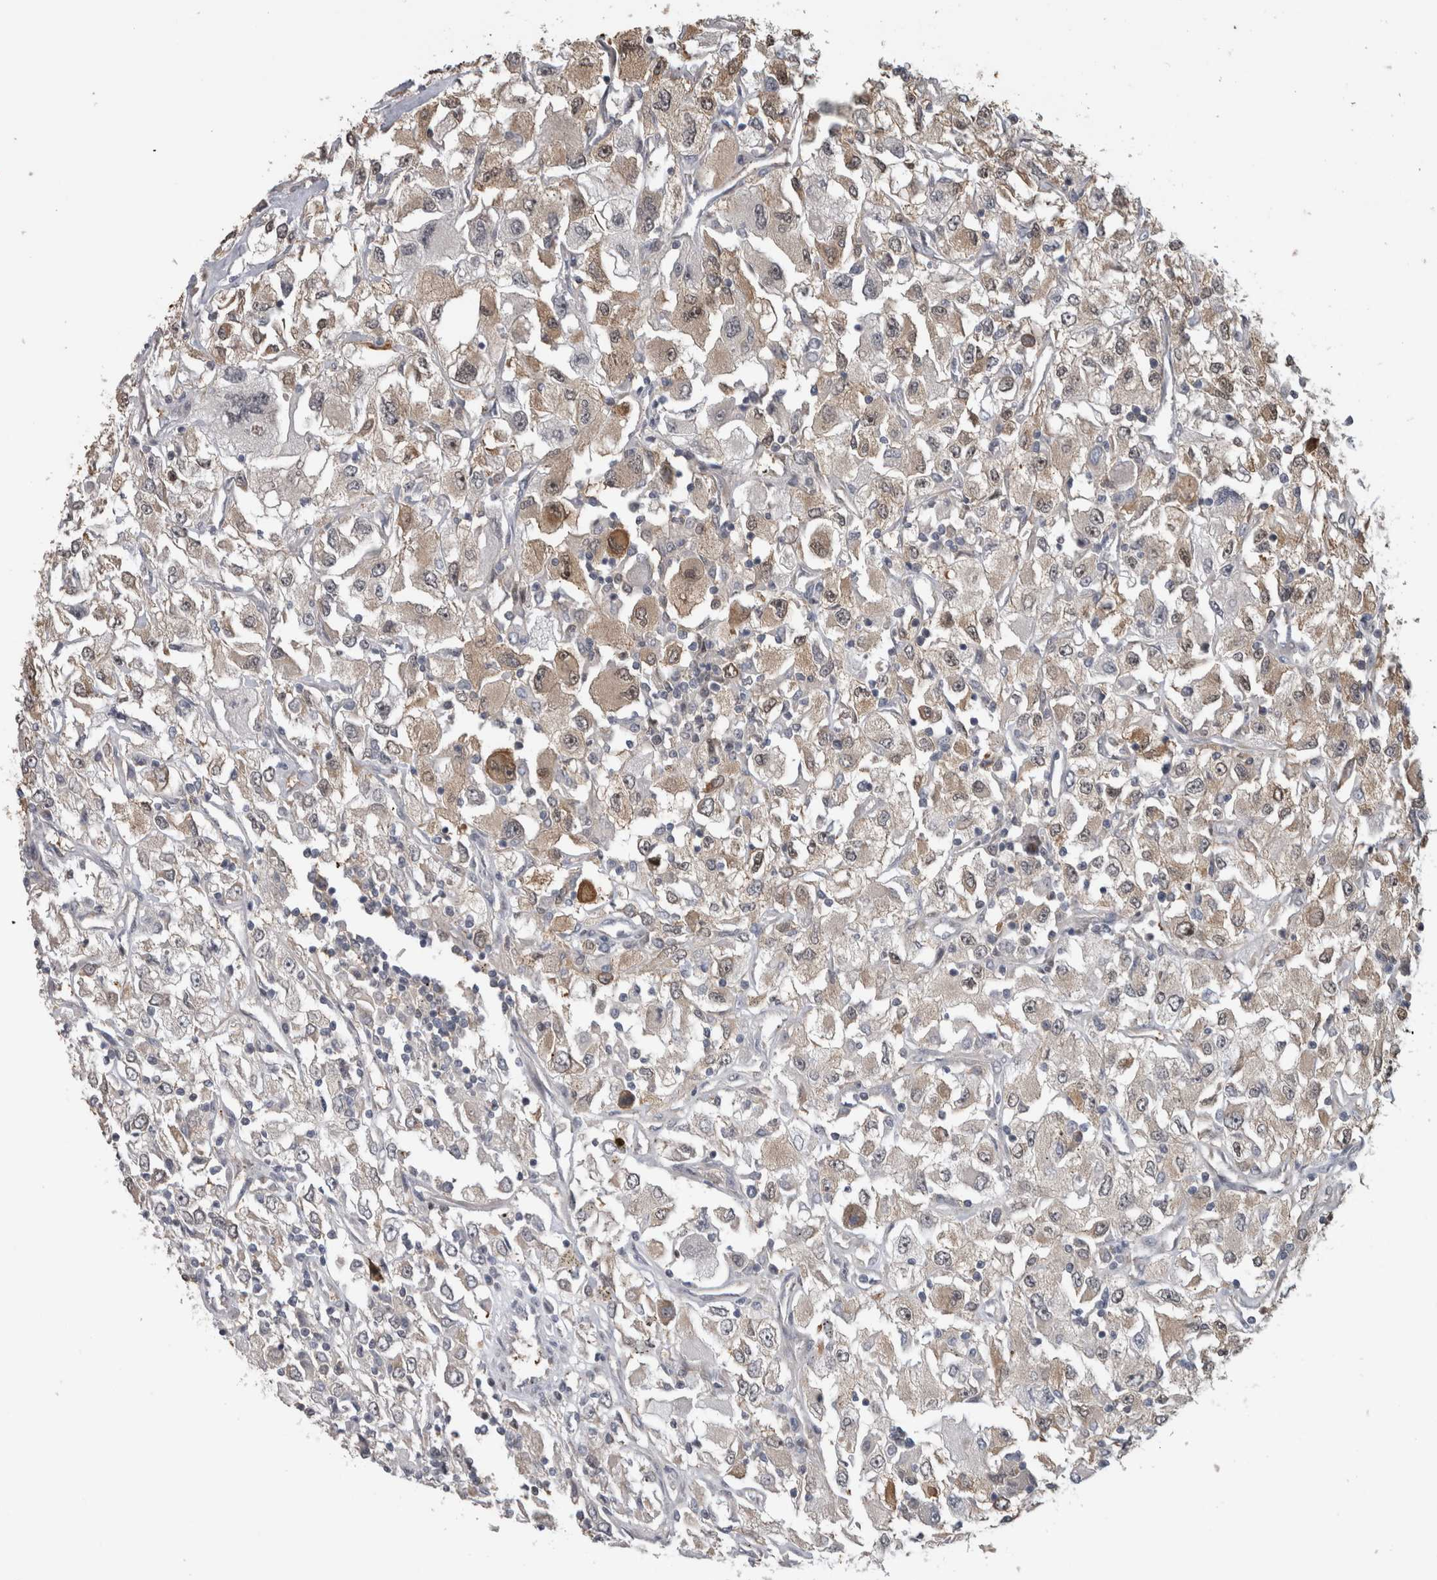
{"staining": {"intensity": "weak", "quantity": "25%-75%", "location": "cytoplasmic/membranous"}, "tissue": "renal cancer", "cell_type": "Tumor cells", "image_type": "cancer", "snomed": [{"axis": "morphology", "description": "Adenocarcinoma, NOS"}, {"axis": "topography", "description": "Kidney"}], "caption": "Renal adenocarcinoma stained with IHC shows weak cytoplasmic/membranous positivity in approximately 25%-75% of tumor cells.", "gene": "USH1G", "patient": {"sex": "female", "age": 52}}